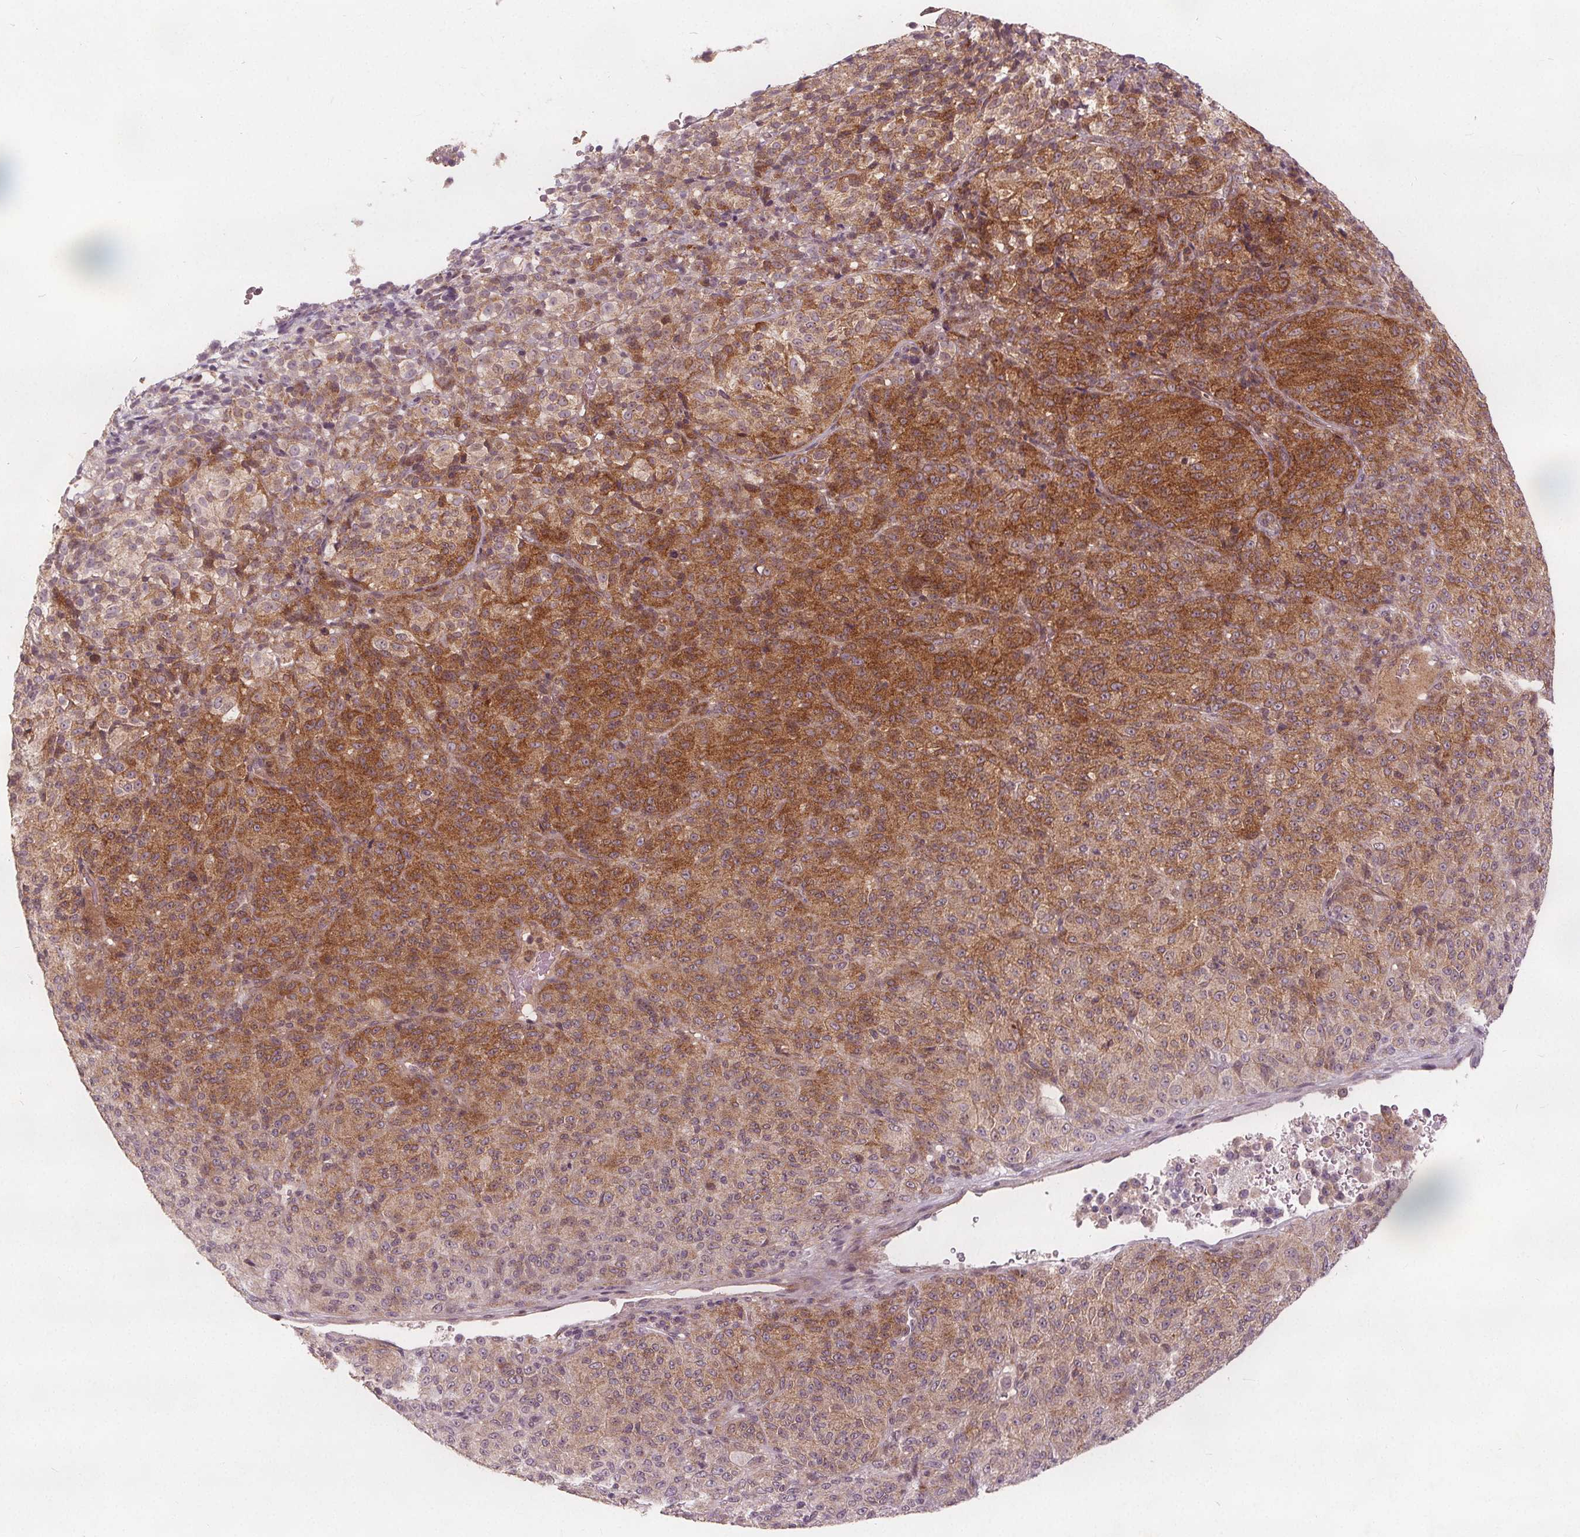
{"staining": {"intensity": "moderate", "quantity": "25%-75%", "location": "cytoplasmic/membranous"}, "tissue": "melanoma", "cell_type": "Tumor cells", "image_type": "cancer", "snomed": [{"axis": "morphology", "description": "Malignant melanoma, Metastatic site"}, {"axis": "topography", "description": "Brain"}], "caption": "Melanoma stained with DAB (3,3'-diaminobenzidine) immunohistochemistry reveals medium levels of moderate cytoplasmic/membranous staining in approximately 25%-75% of tumor cells.", "gene": "PTPRT", "patient": {"sex": "female", "age": 56}}